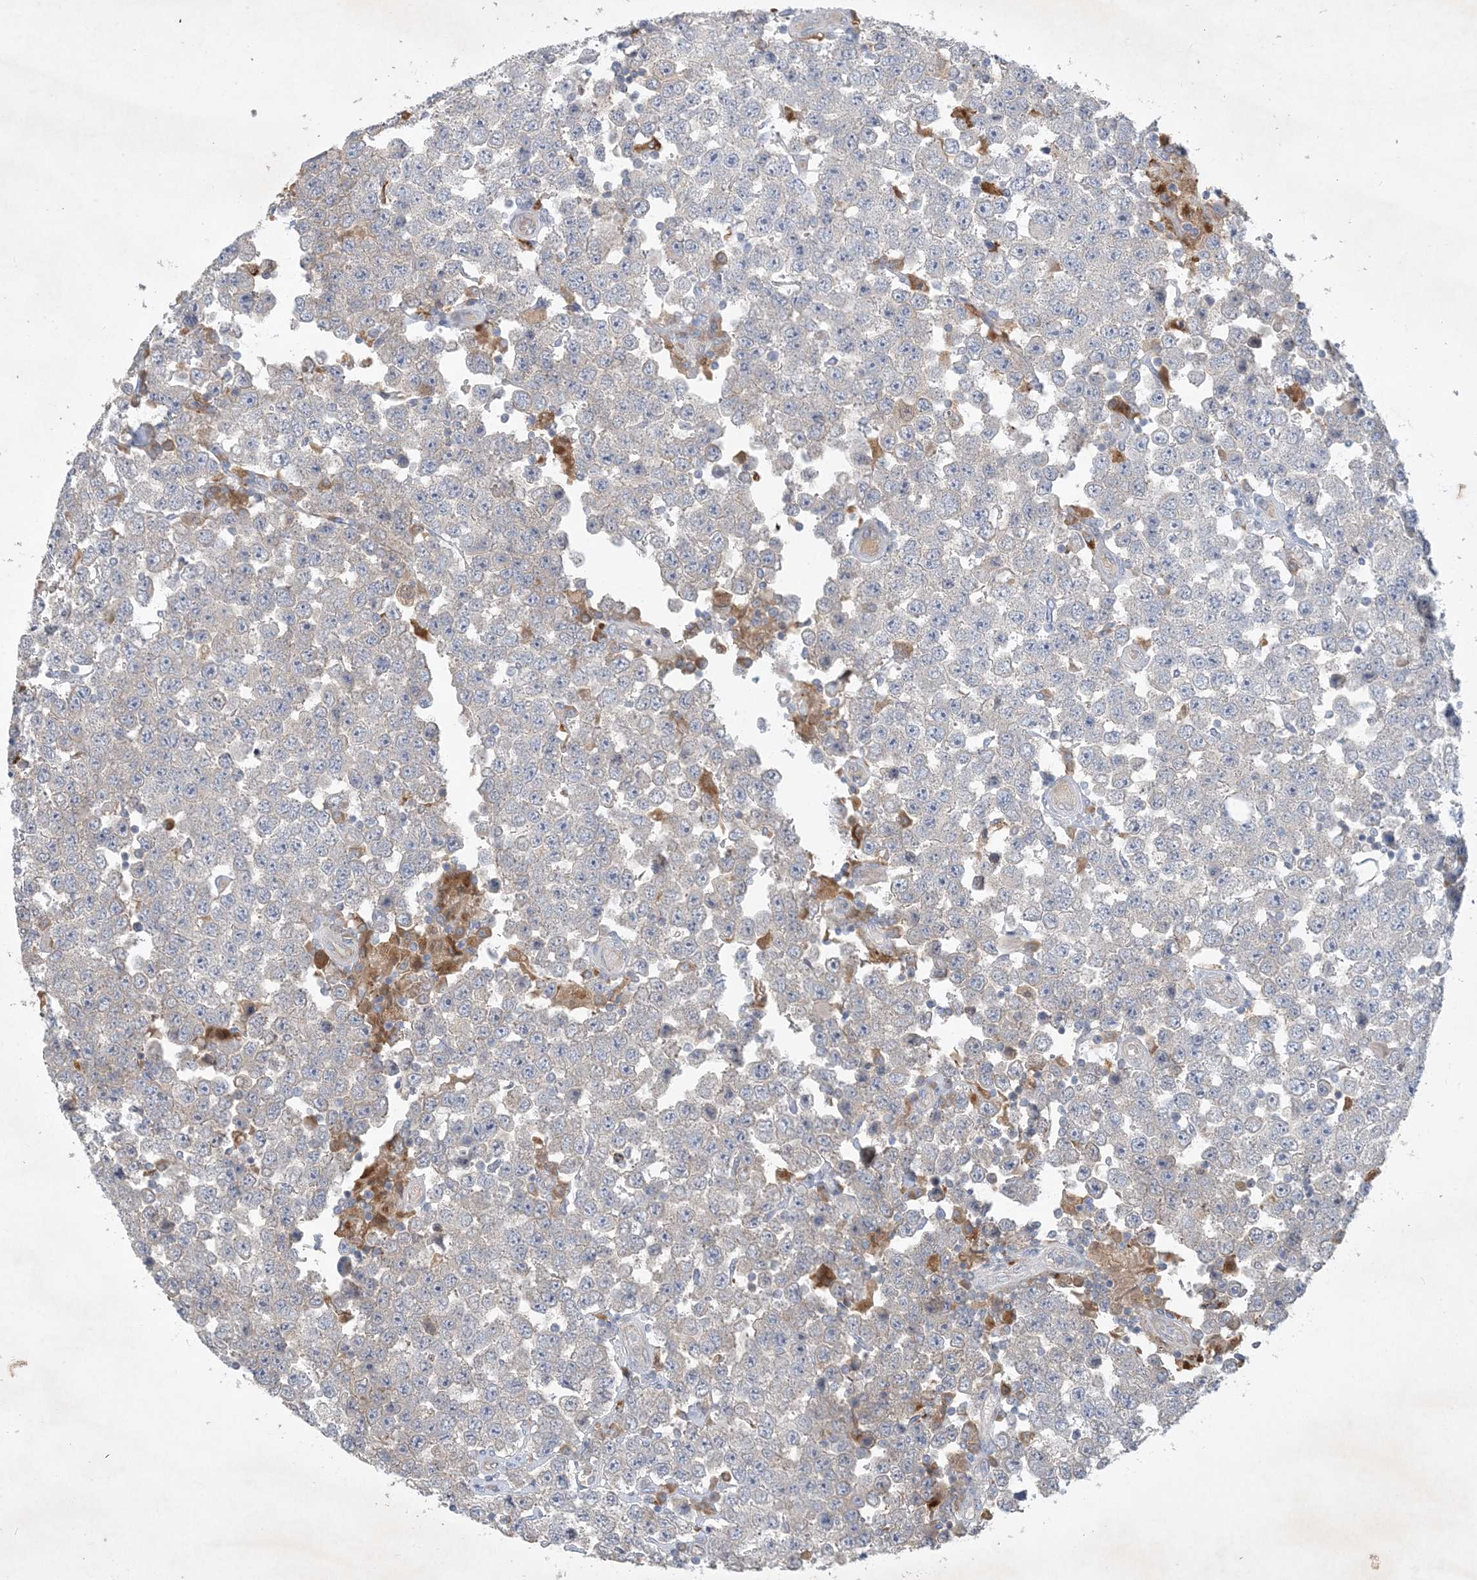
{"staining": {"intensity": "negative", "quantity": "none", "location": "none"}, "tissue": "testis cancer", "cell_type": "Tumor cells", "image_type": "cancer", "snomed": [{"axis": "morphology", "description": "Seminoma, NOS"}, {"axis": "topography", "description": "Testis"}], "caption": "A high-resolution image shows IHC staining of seminoma (testis), which shows no significant staining in tumor cells.", "gene": "MRPS18A", "patient": {"sex": "male", "age": 28}}